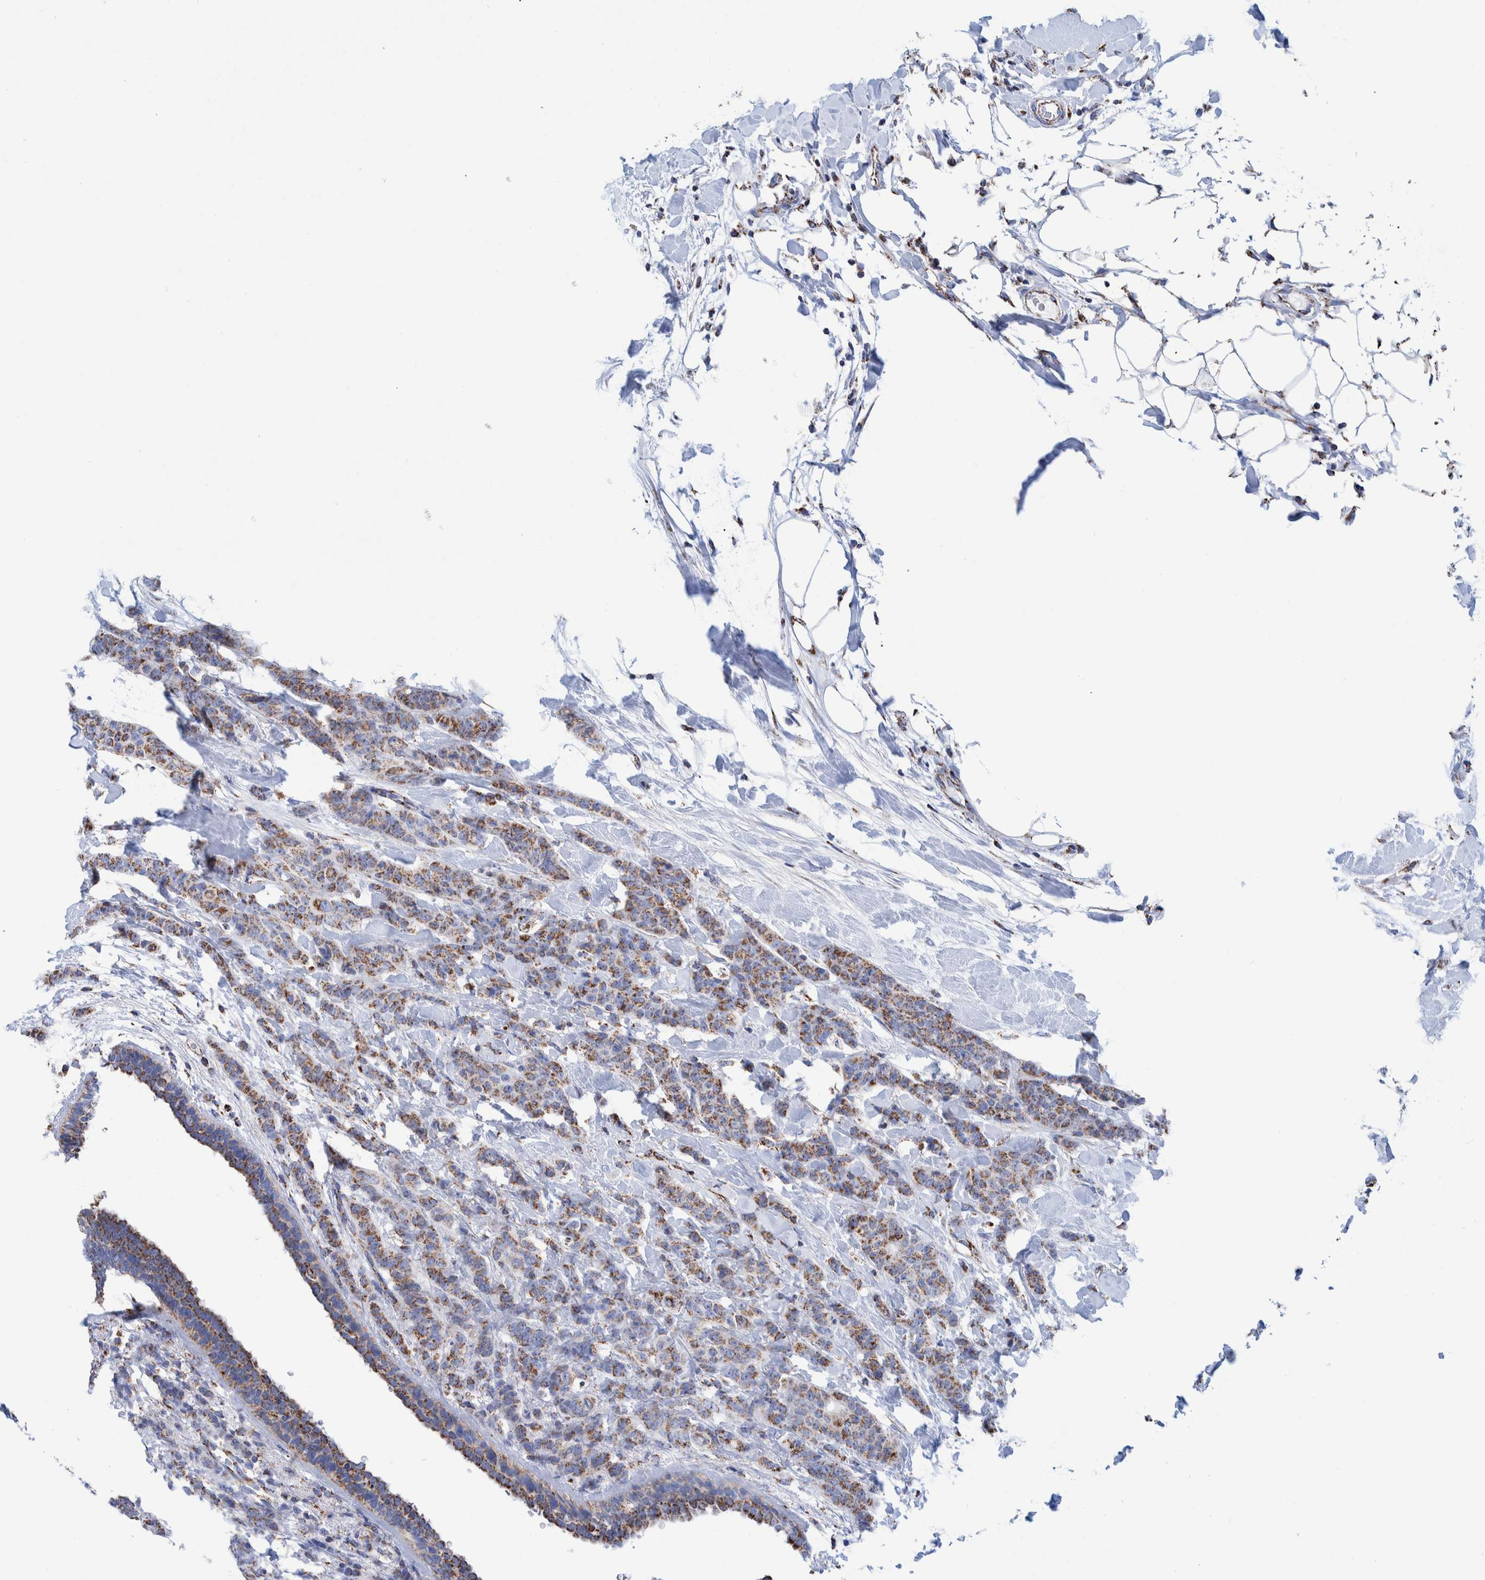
{"staining": {"intensity": "moderate", "quantity": ">75%", "location": "cytoplasmic/membranous"}, "tissue": "breast cancer", "cell_type": "Tumor cells", "image_type": "cancer", "snomed": [{"axis": "morphology", "description": "Normal tissue, NOS"}, {"axis": "morphology", "description": "Duct carcinoma"}, {"axis": "topography", "description": "Breast"}], "caption": "Approximately >75% of tumor cells in human intraductal carcinoma (breast) show moderate cytoplasmic/membranous protein staining as visualized by brown immunohistochemical staining.", "gene": "DECR1", "patient": {"sex": "female", "age": 40}}